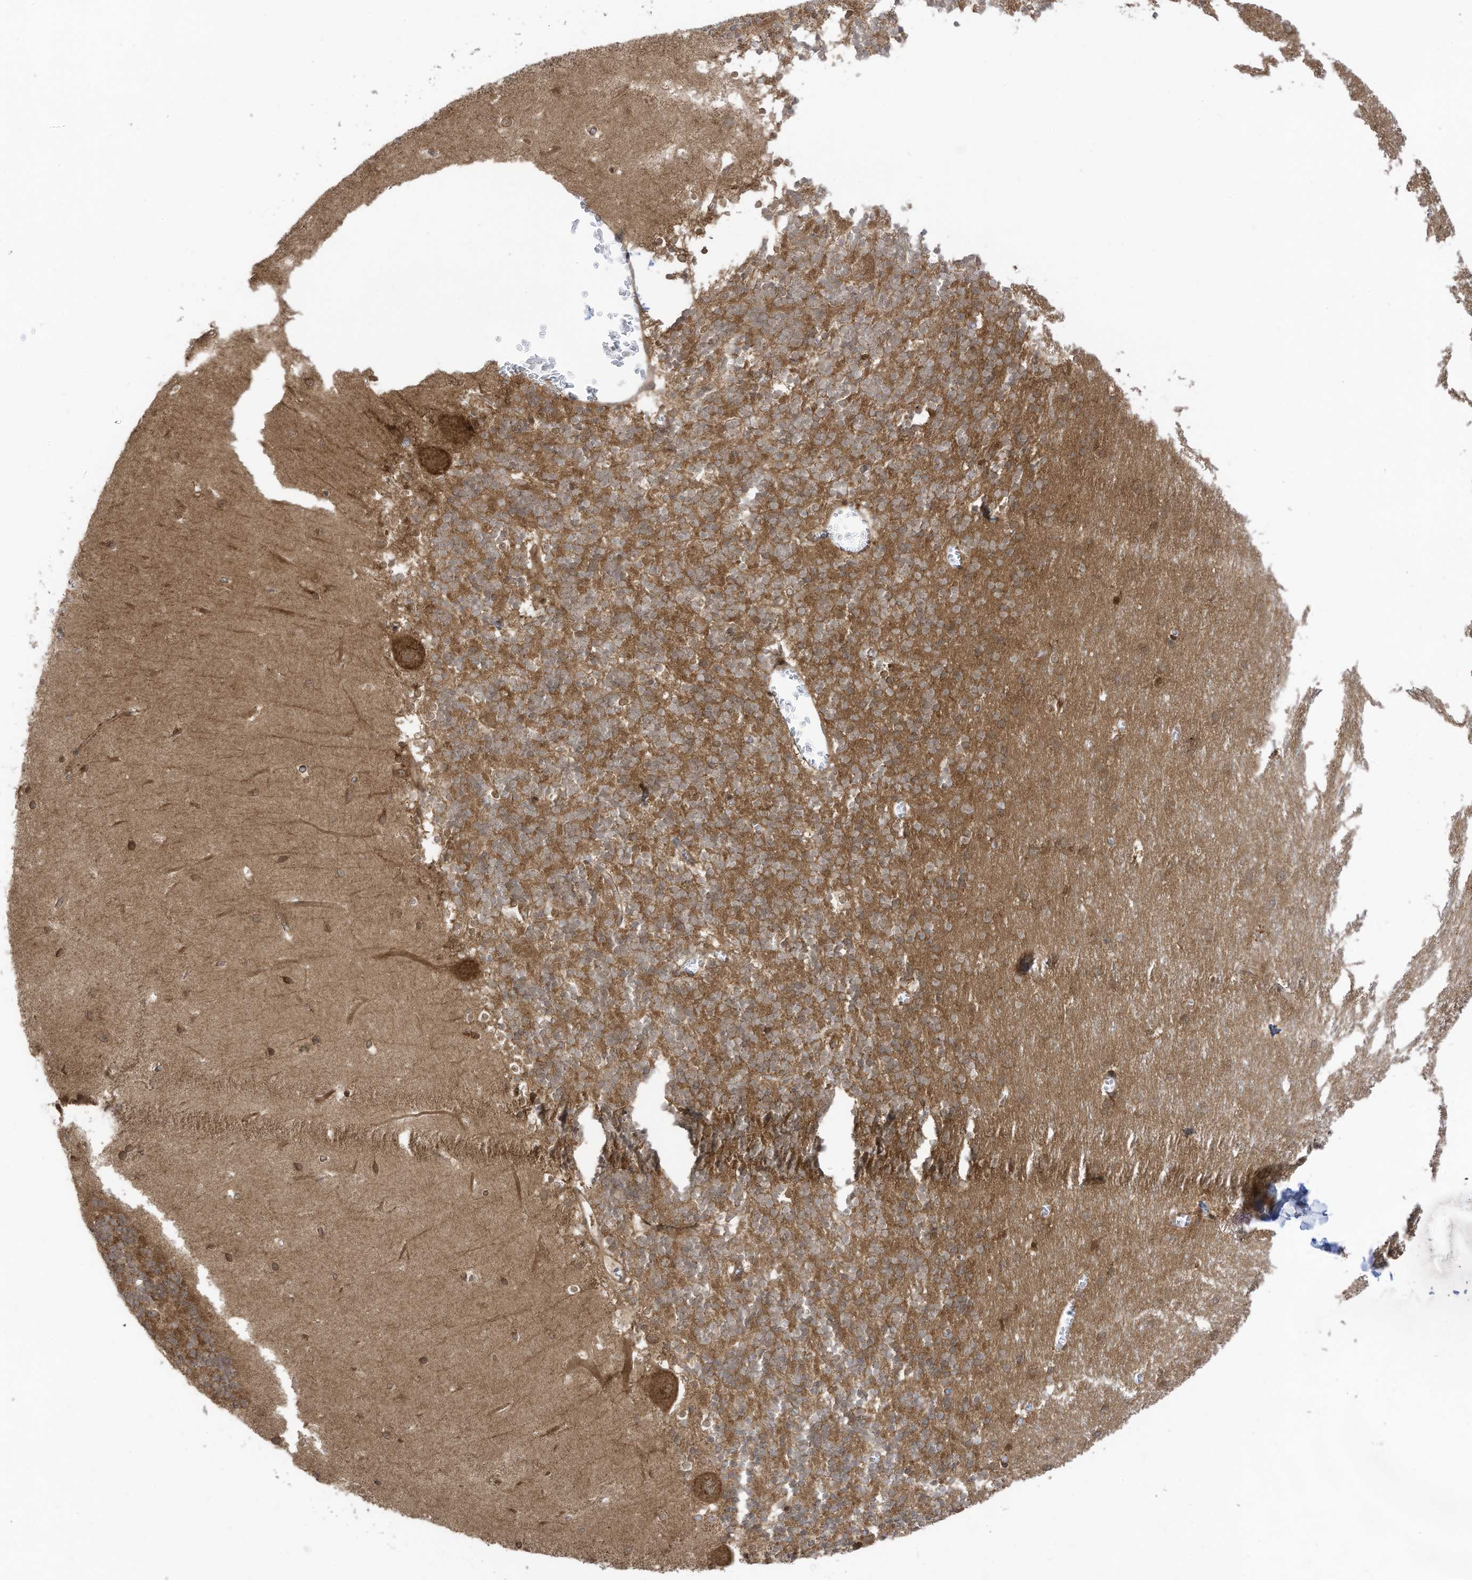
{"staining": {"intensity": "moderate", "quantity": "25%-75%", "location": "cytoplasmic/membranous"}, "tissue": "cerebellum", "cell_type": "Cells in granular layer", "image_type": "normal", "snomed": [{"axis": "morphology", "description": "Normal tissue, NOS"}, {"axis": "topography", "description": "Cerebellum"}], "caption": "Cerebellum stained with a protein marker reveals moderate staining in cells in granular layer.", "gene": "REPS1", "patient": {"sex": "male", "age": 37}}